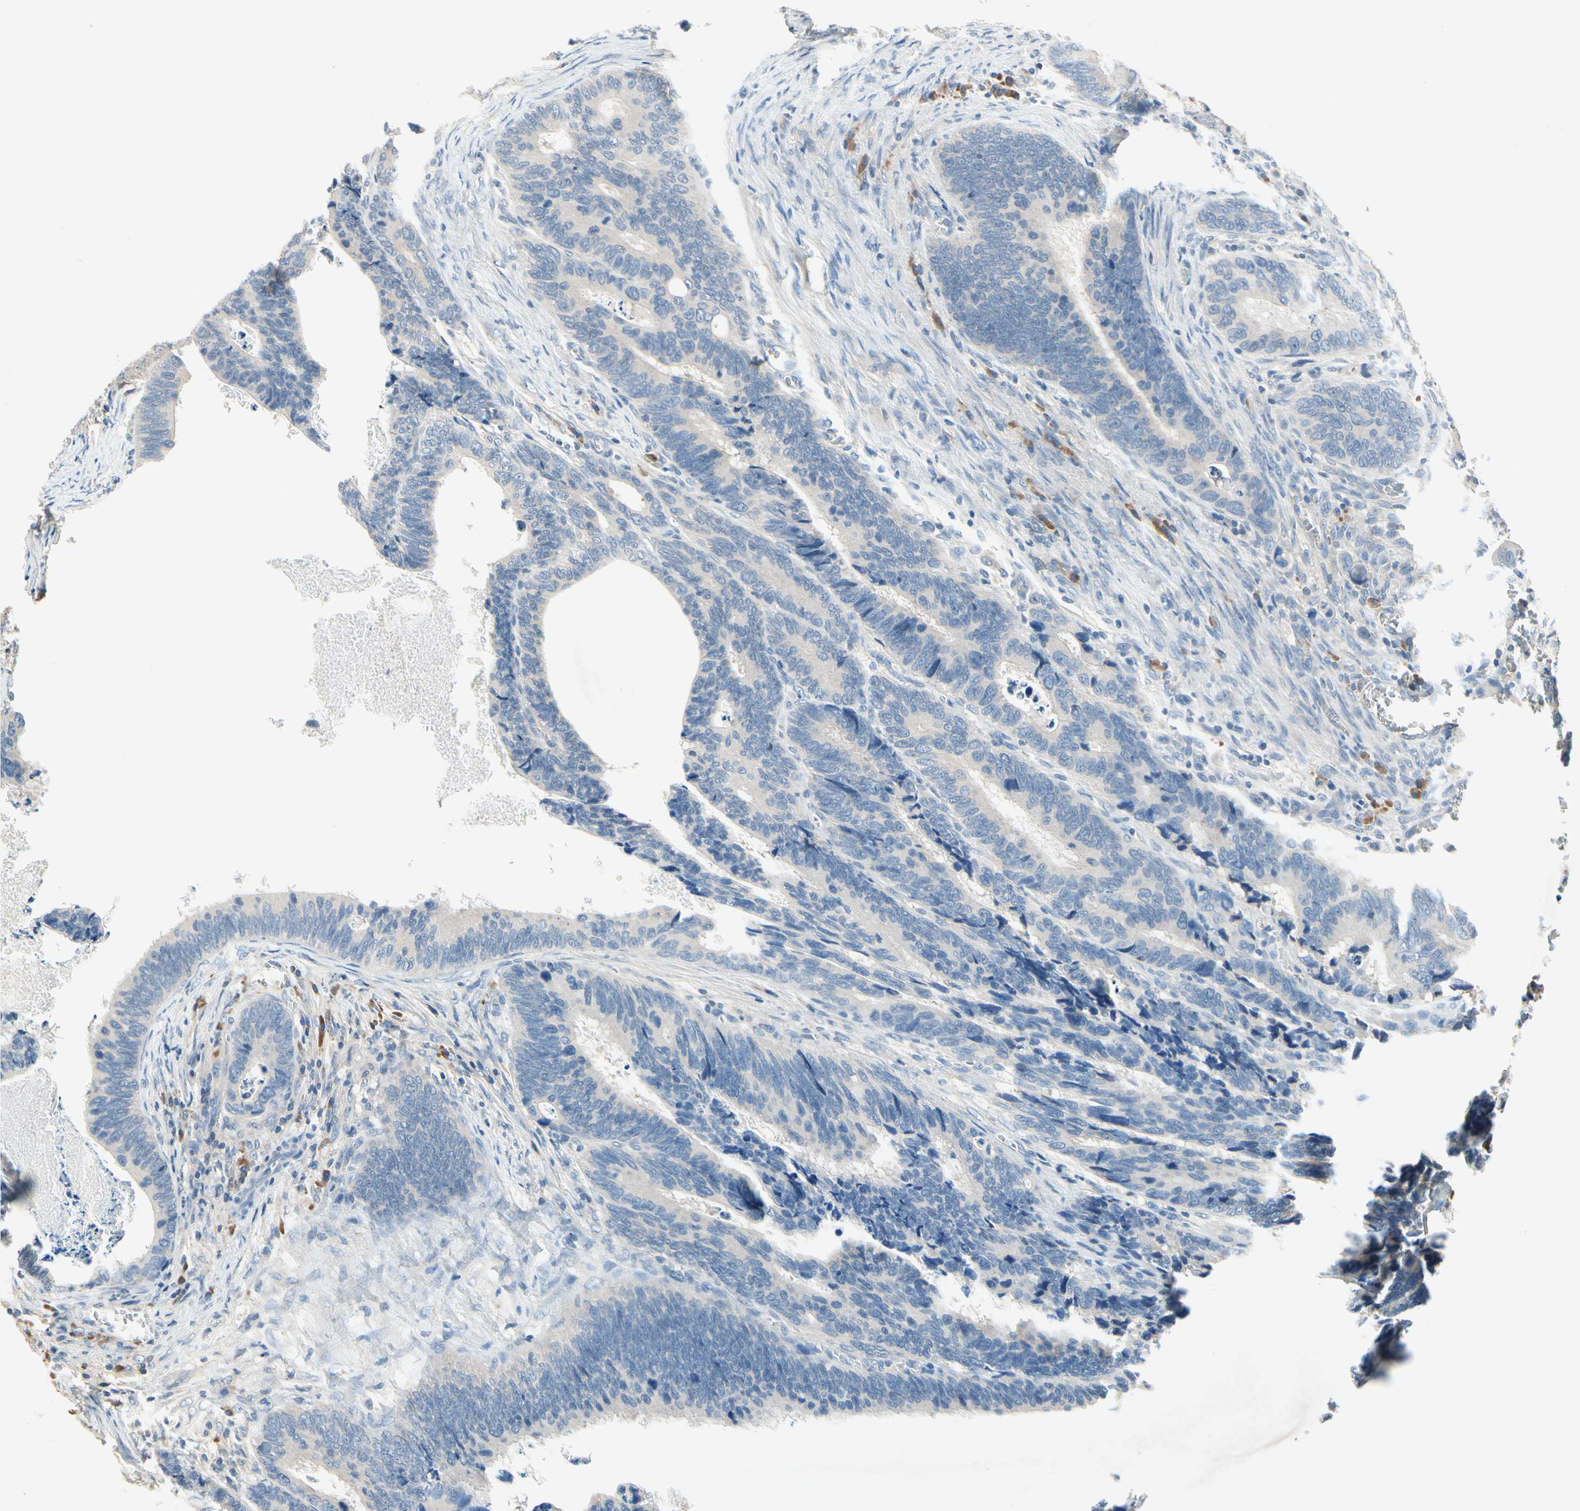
{"staining": {"intensity": "negative", "quantity": "none", "location": "none"}, "tissue": "colorectal cancer", "cell_type": "Tumor cells", "image_type": "cancer", "snomed": [{"axis": "morphology", "description": "Adenocarcinoma, NOS"}, {"axis": "topography", "description": "Colon"}], "caption": "An immunohistochemistry (IHC) image of colorectal cancer is shown. There is no staining in tumor cells of colorectal cancer.", "gene": "IL1RL1", "patient": {"sex": "male", "age": 72}}